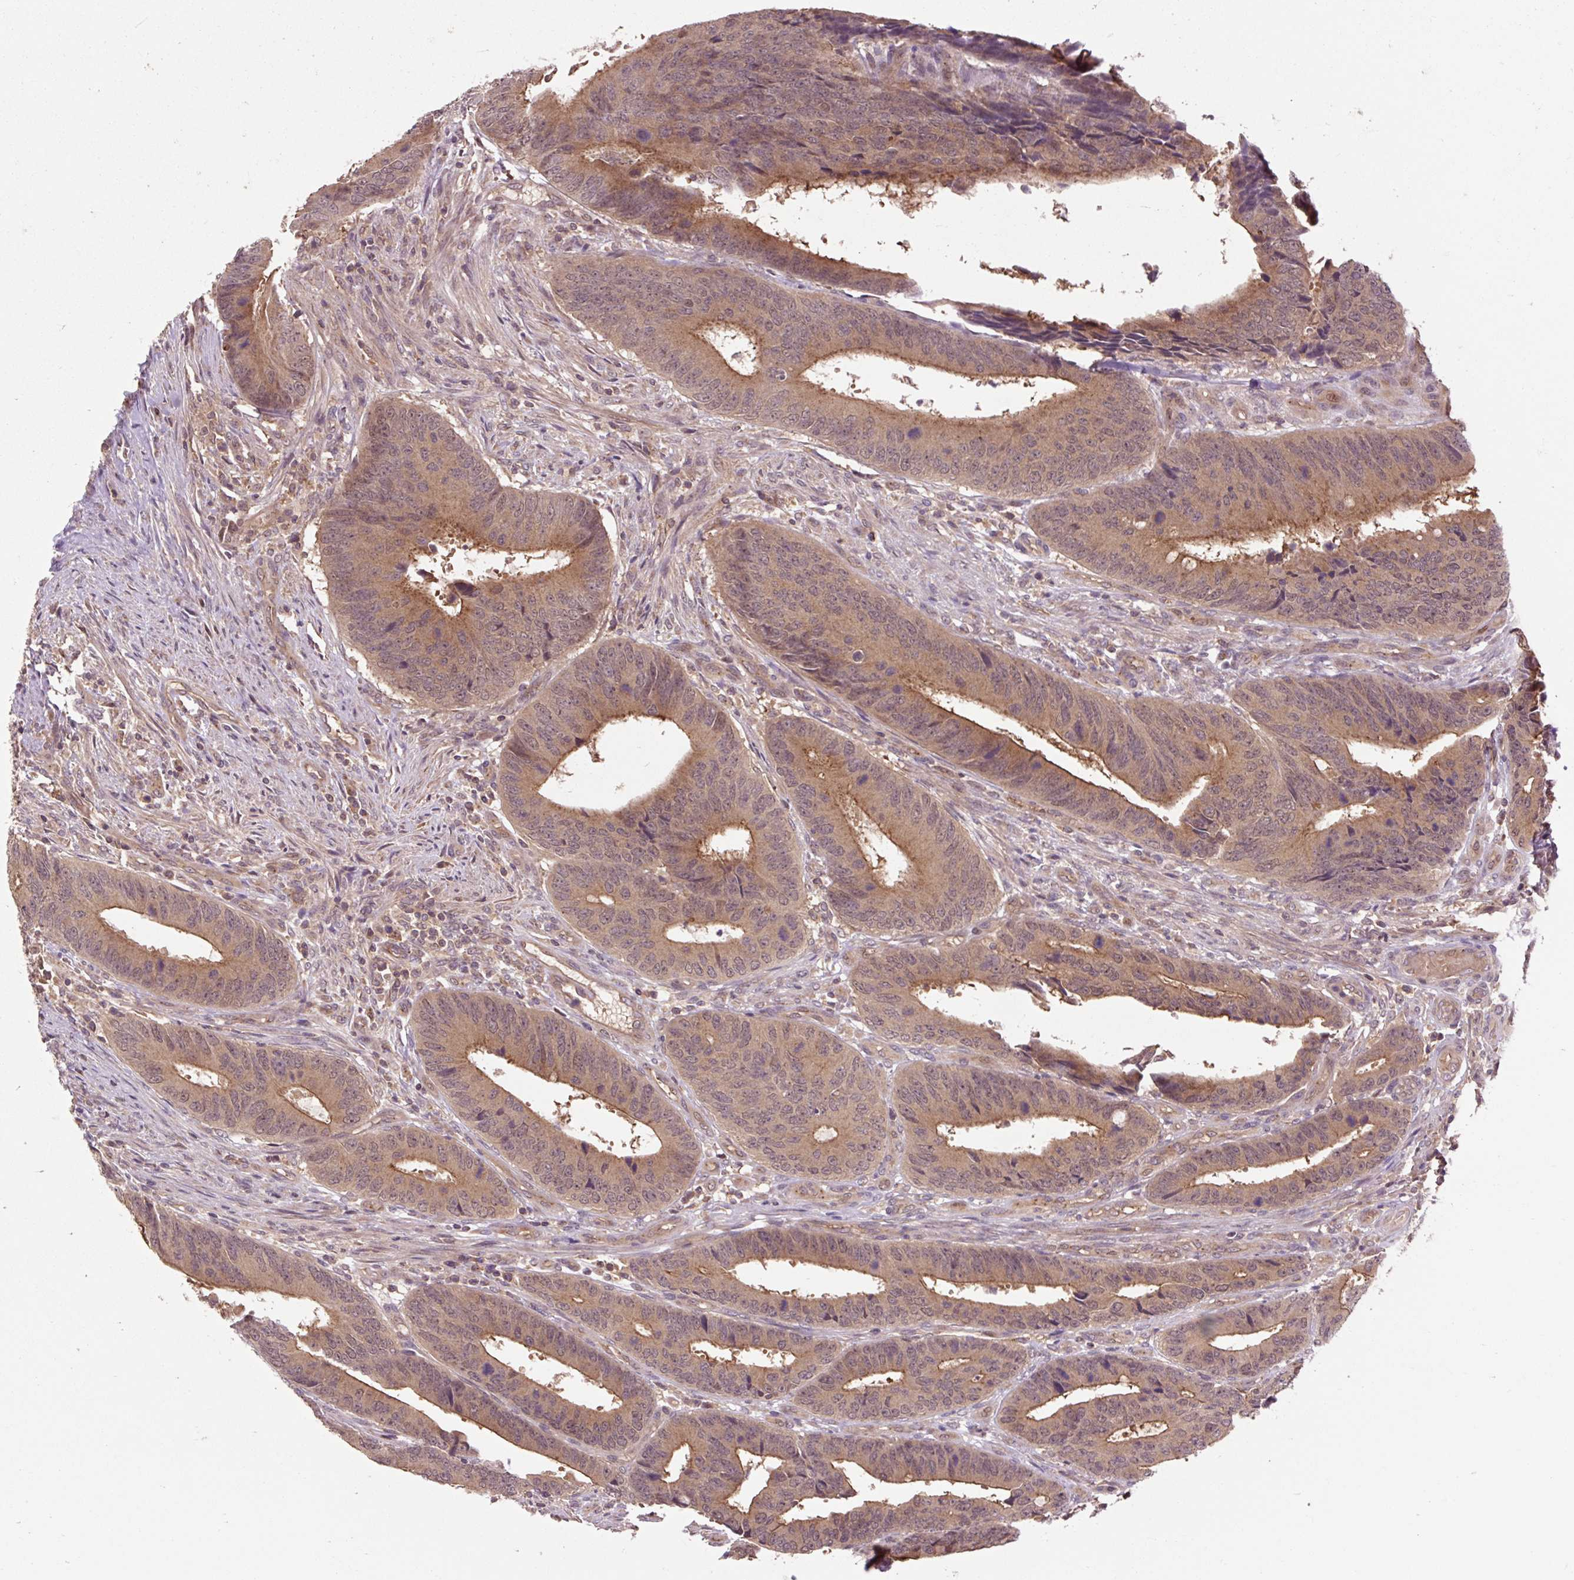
{"staining": {"intensity": "moderate", "quantity": ">75%", "location": "cytoplasmic/membranous"}, "tissue": "colorectal cancer", "cell_type": "Tumor cells", "image_type": "cancer", "snomed": [{"axis": "morphology", "description": "Adenocarcinoma, NOS"}, {"axis": "topography", "description": "Colon"}], "caption": "Immunohistochemical staining of adenocarcinoma (colorectal) exhibits moderate cytoplasmic/membranous protein staining in about >75% of tumor cells.", "gene": "MMS19", "patient": {"sex": "male", "age": 87}}